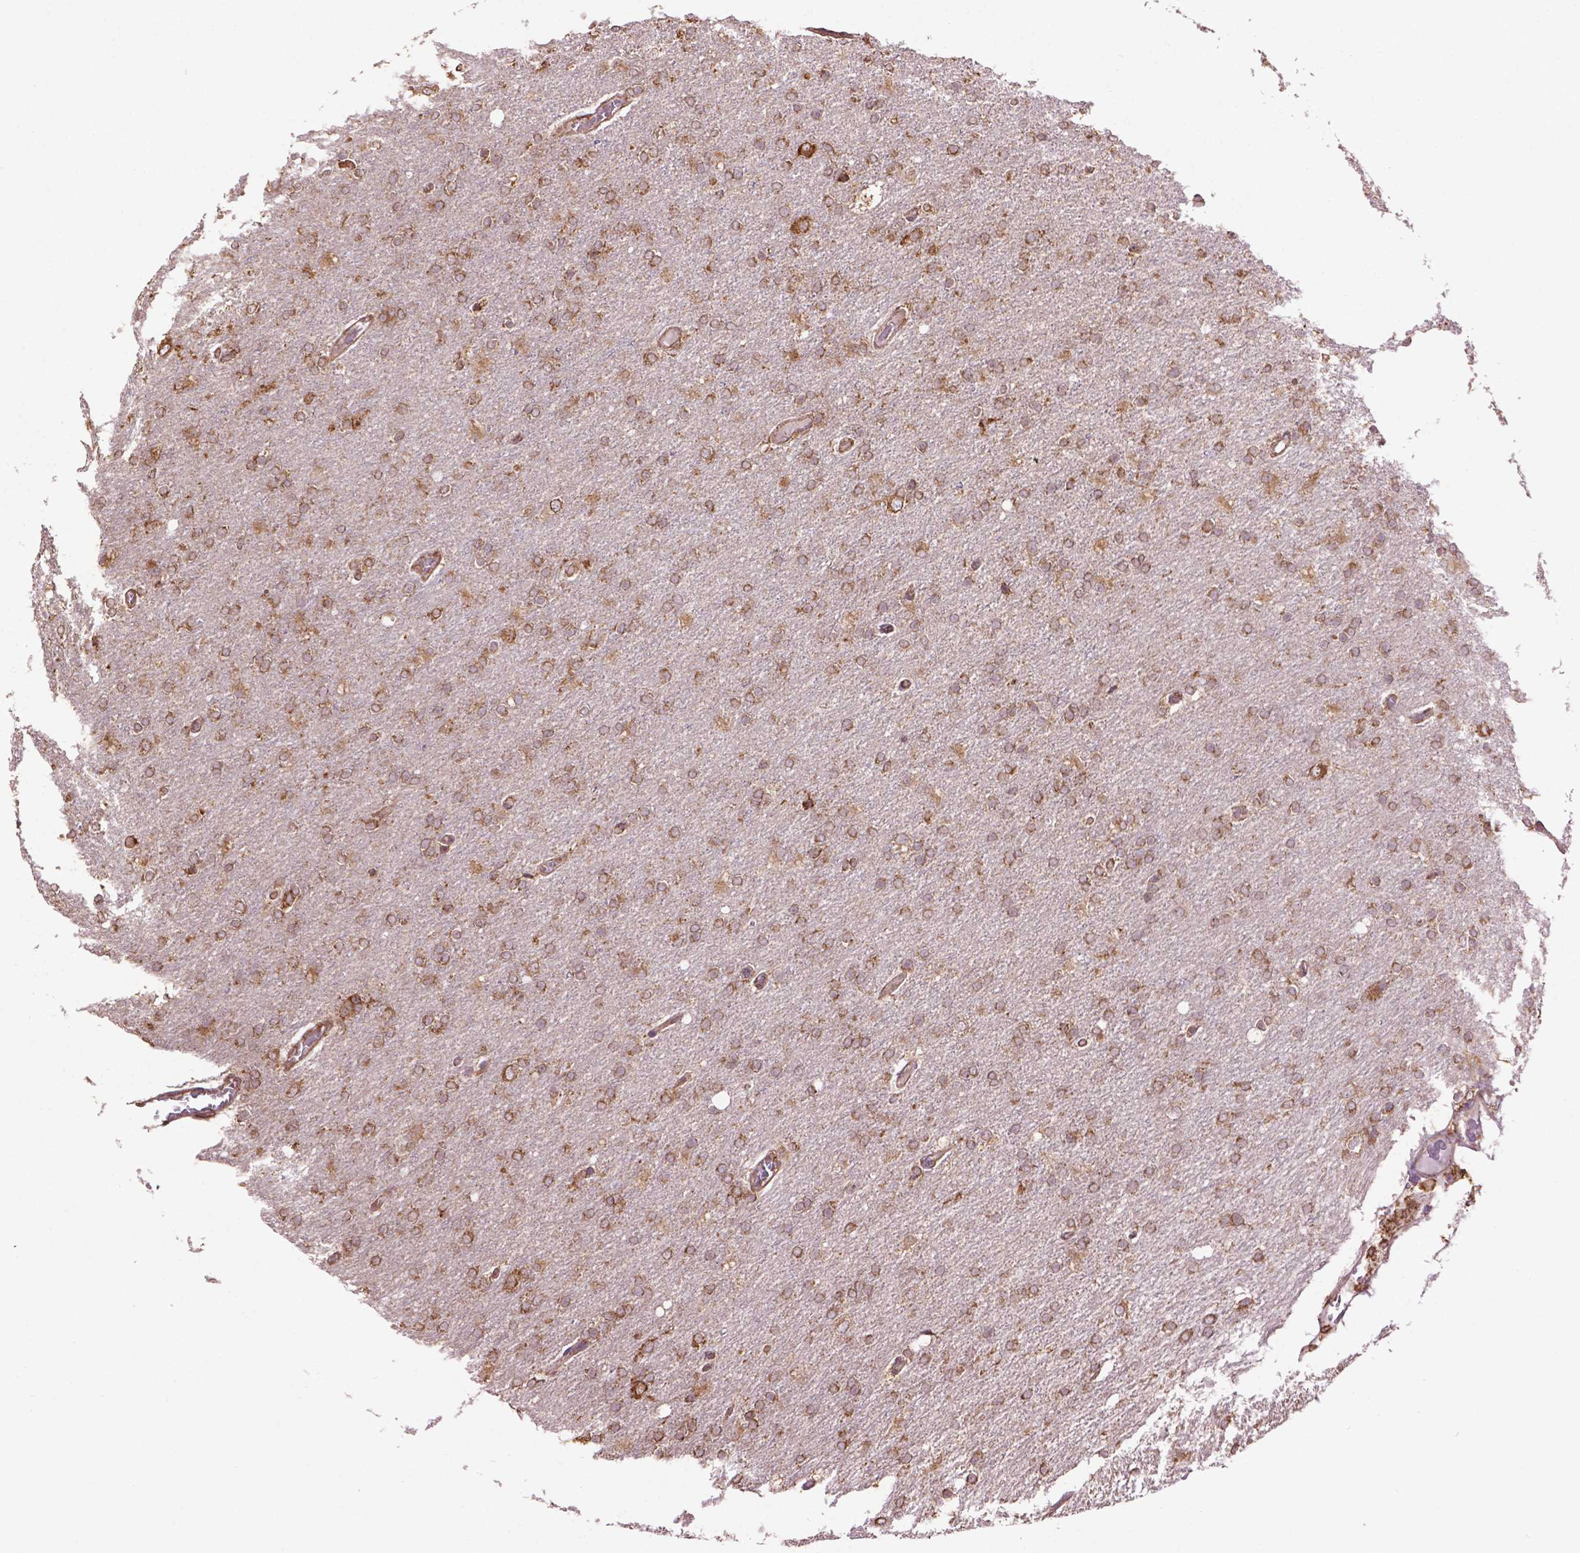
{"staining": {"intensity": "moderate", "quantity": ">75%", "location": "cytoplasmic/membranous"}, "tissue": "glioma", "cell_type": "Tumor cells", "image_type": "cancer", "snomed": [{"axis": "morphology", "description": "Glioma, malignant, High grade"}, {"axis": "topography", "description": "Cerebral cortex"}], "caption": "The histopathology image displays immunohistochemical staining of high-grade glioma (malignant). There is moderate cytoplasmic/membranous expression is seen in about >75% of tumor cells.", "gene": "PPP2R5E", "patient": {"sex": "male", "age": 70}}